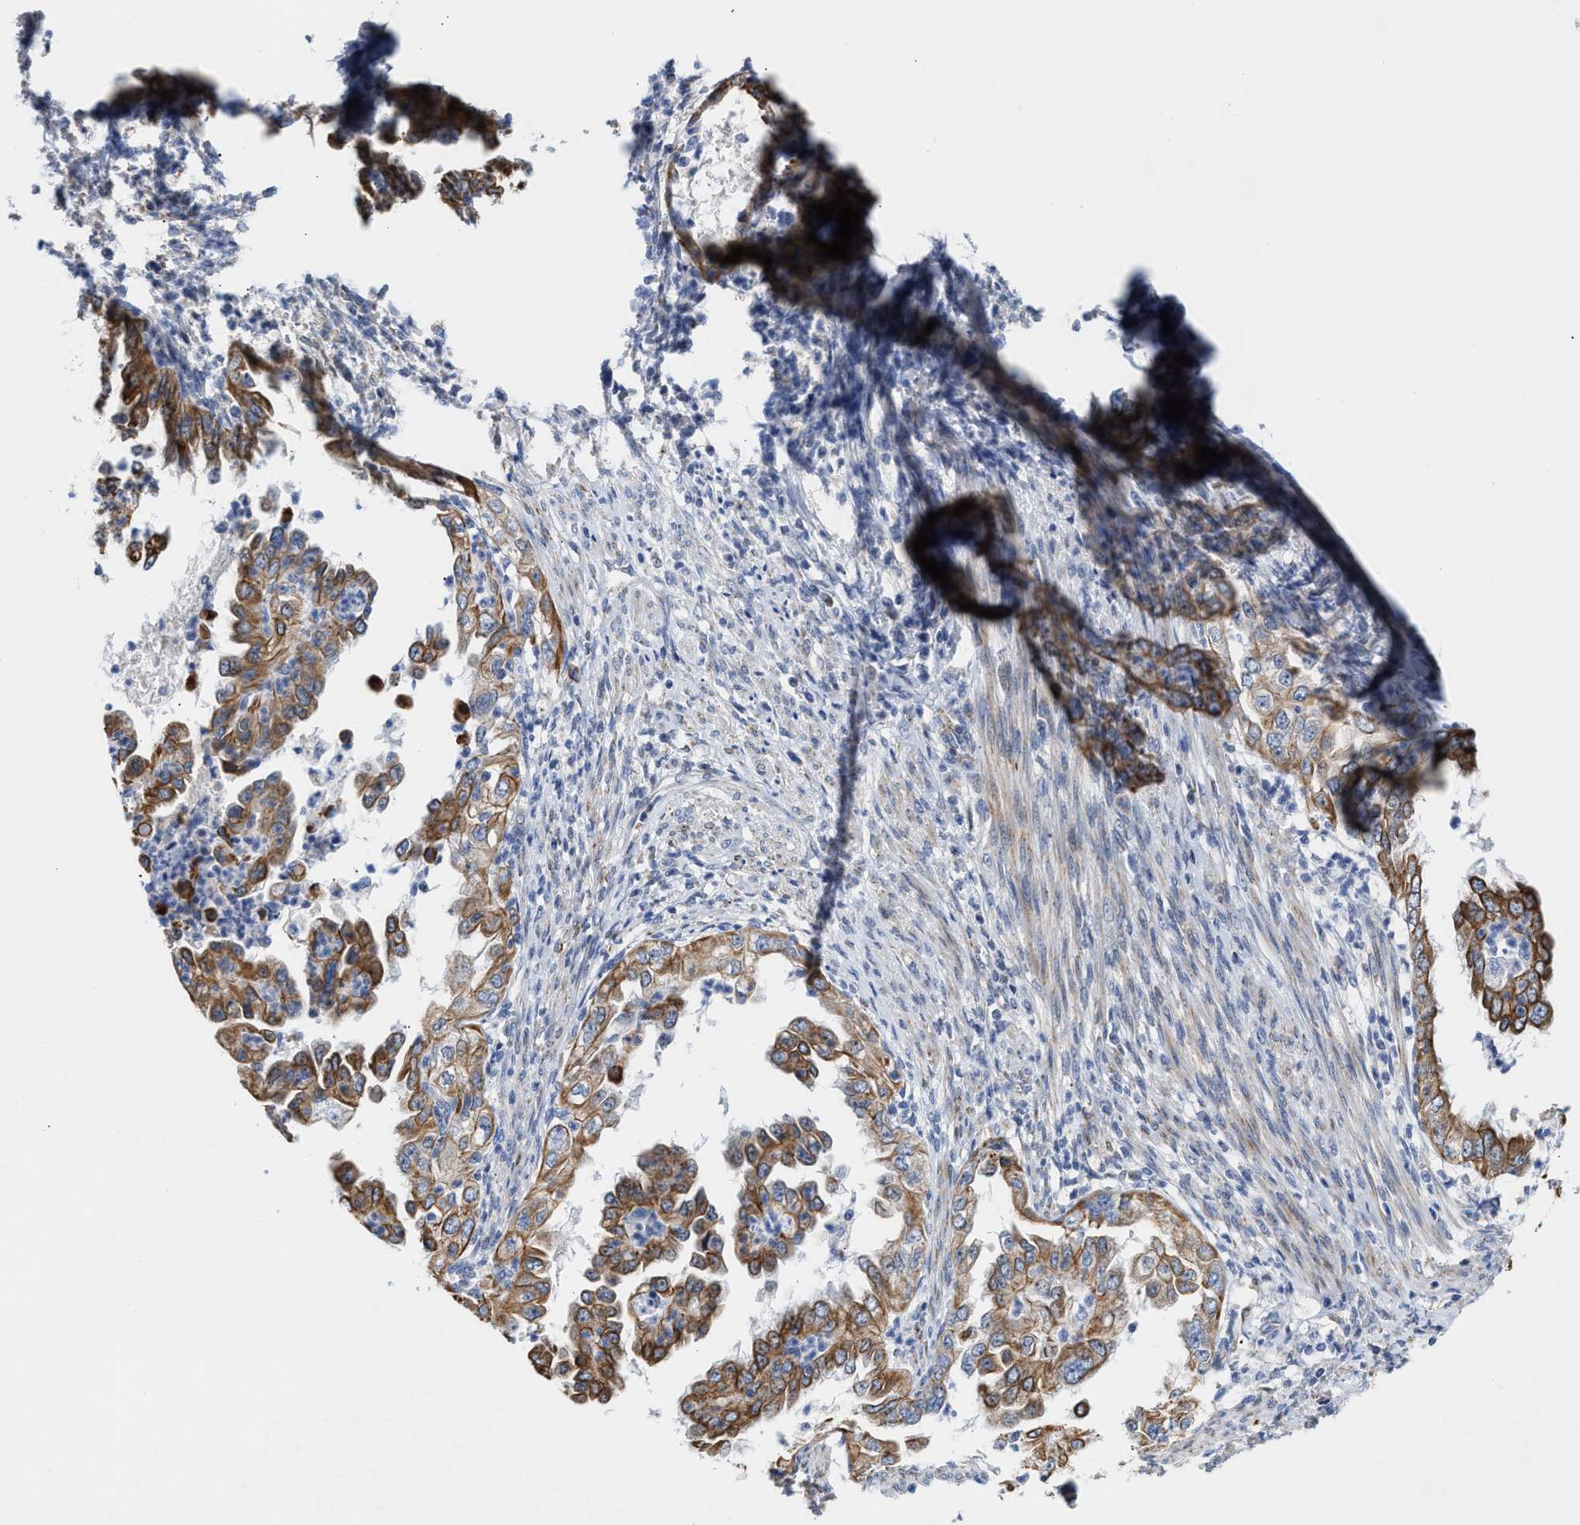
{"staining": {"intensity": "moderate", "quantity": ">75%", "location": "cytoplasmic/membranous"}, "tissue": "endometrial cancer", "cell_type": "Tumor cells", "image_type": "cancer", "snomed": [{"axis": "morphology", "description": "Adenocarcinoma, NOS"}, {"axis": "topography", "description": "Endometrium"}], "caption": "Tumor cells reveal medium levels of moderate cytoplasmic/membranous expression in approximately >75% of cells in human endometrial cancer. The staining was performed using DAB (3,3'-diaminobenzidine), with brown indicating positive protein expression. Nuclei are stained blue with hematoxylin.", "gene": "JAG1", "patient": {"sex": "female", "age": 85}}